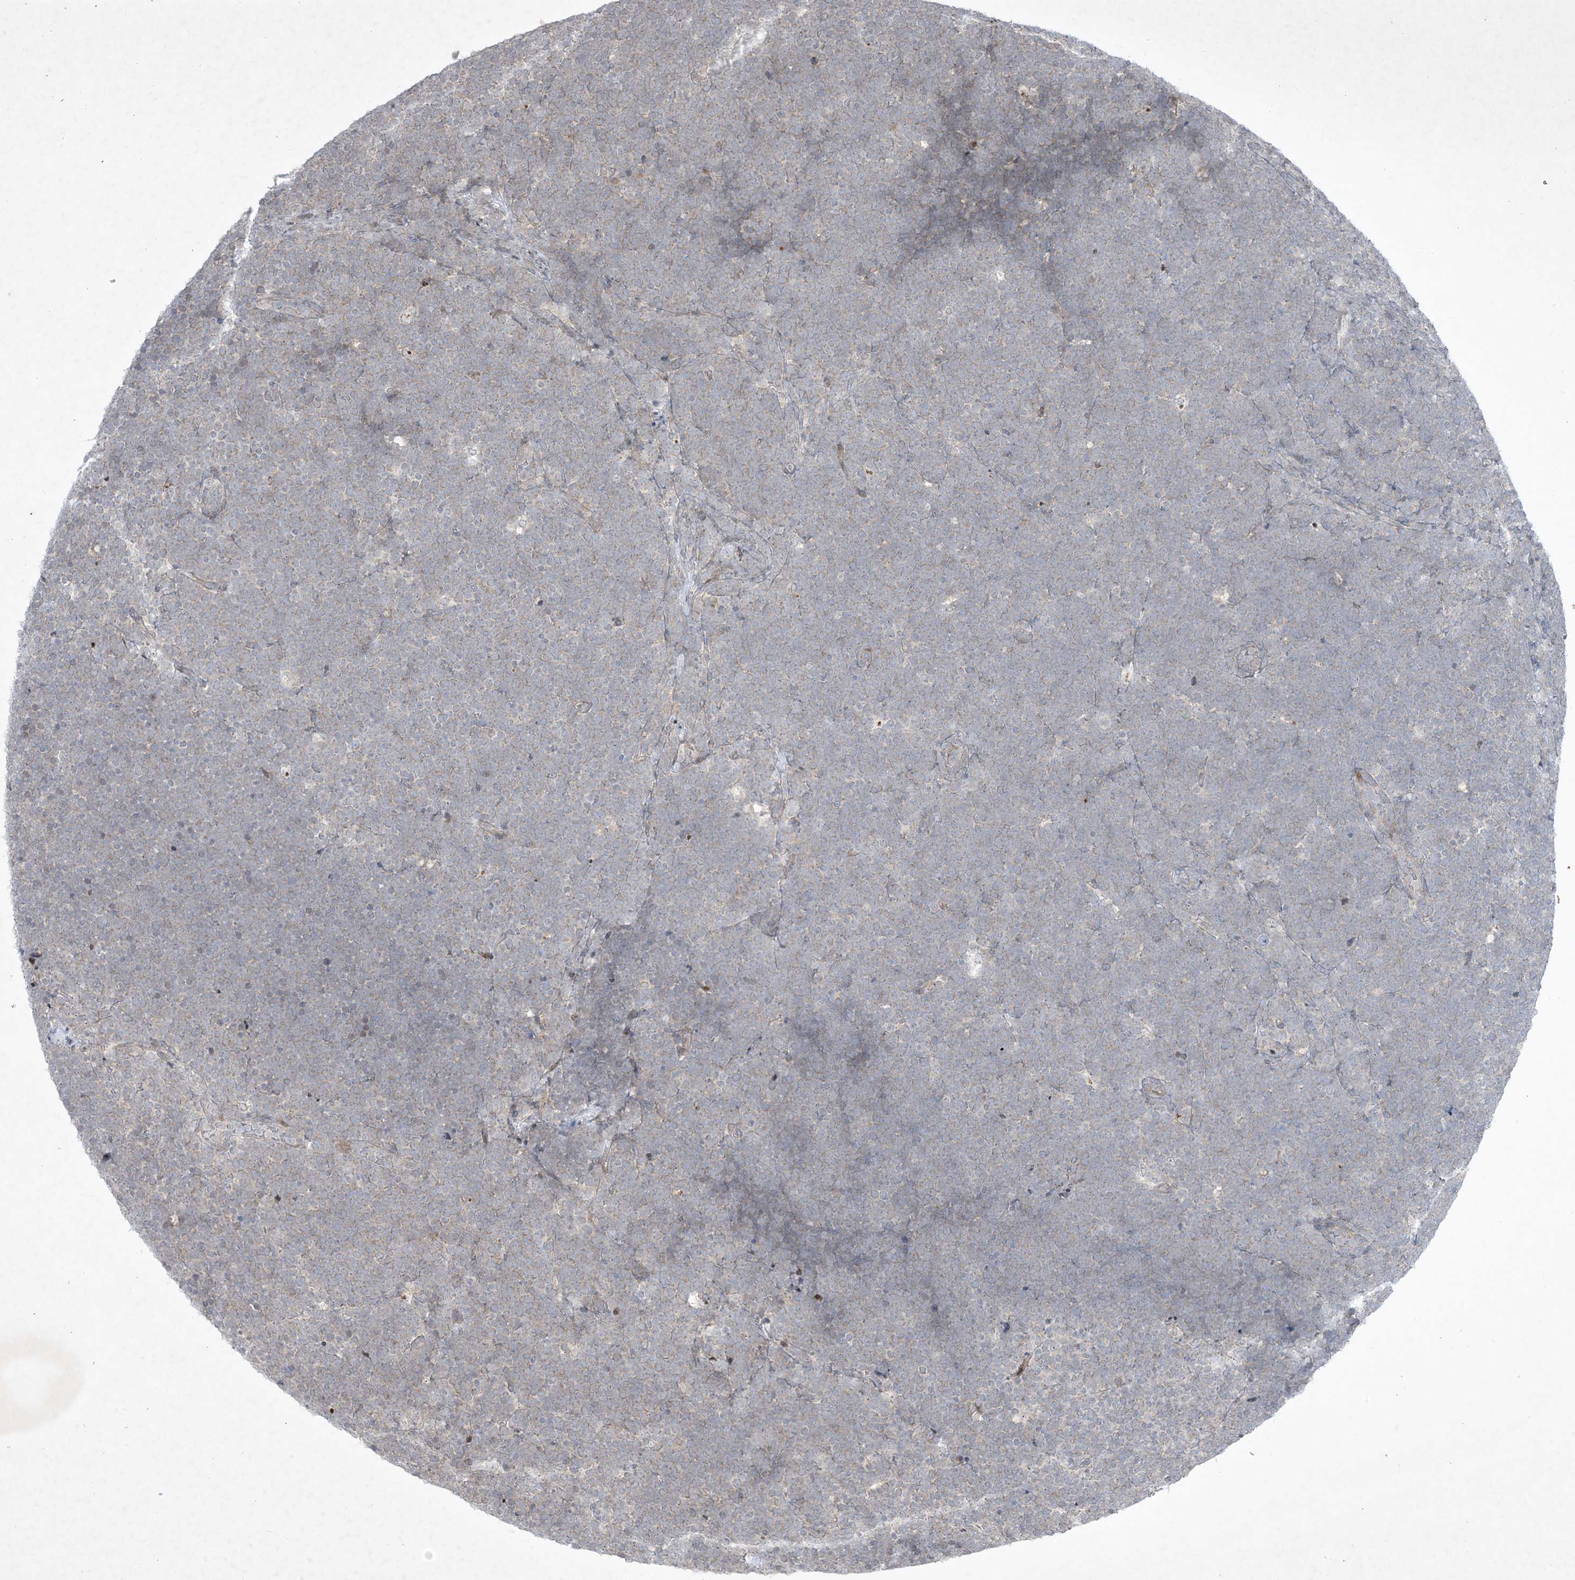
{"staining": {"intensity": "weak", "quantity": "<25%", "location": "cytoplasmic/membranous"}, "tissue": "lymphoma", "cell_type": "Tumor cells", "image_type": "cancer", "snomed": [{"axis": "morphology", "description": "Malignant lymphoma, non-Hodgkin's type, High grade"}, {"axis": "topography", "description": "Lymph node"}], "caption": "Malignant lymphoma, non-Hodgkin's type (high-grade) was stained to show a protein in brown. There is no significant staining in tumor cells. (DAB immunohistochemistry (IHC), high magnification).", "gene": "SOGA3", "patient": {"sex": "male", "age": 13}}